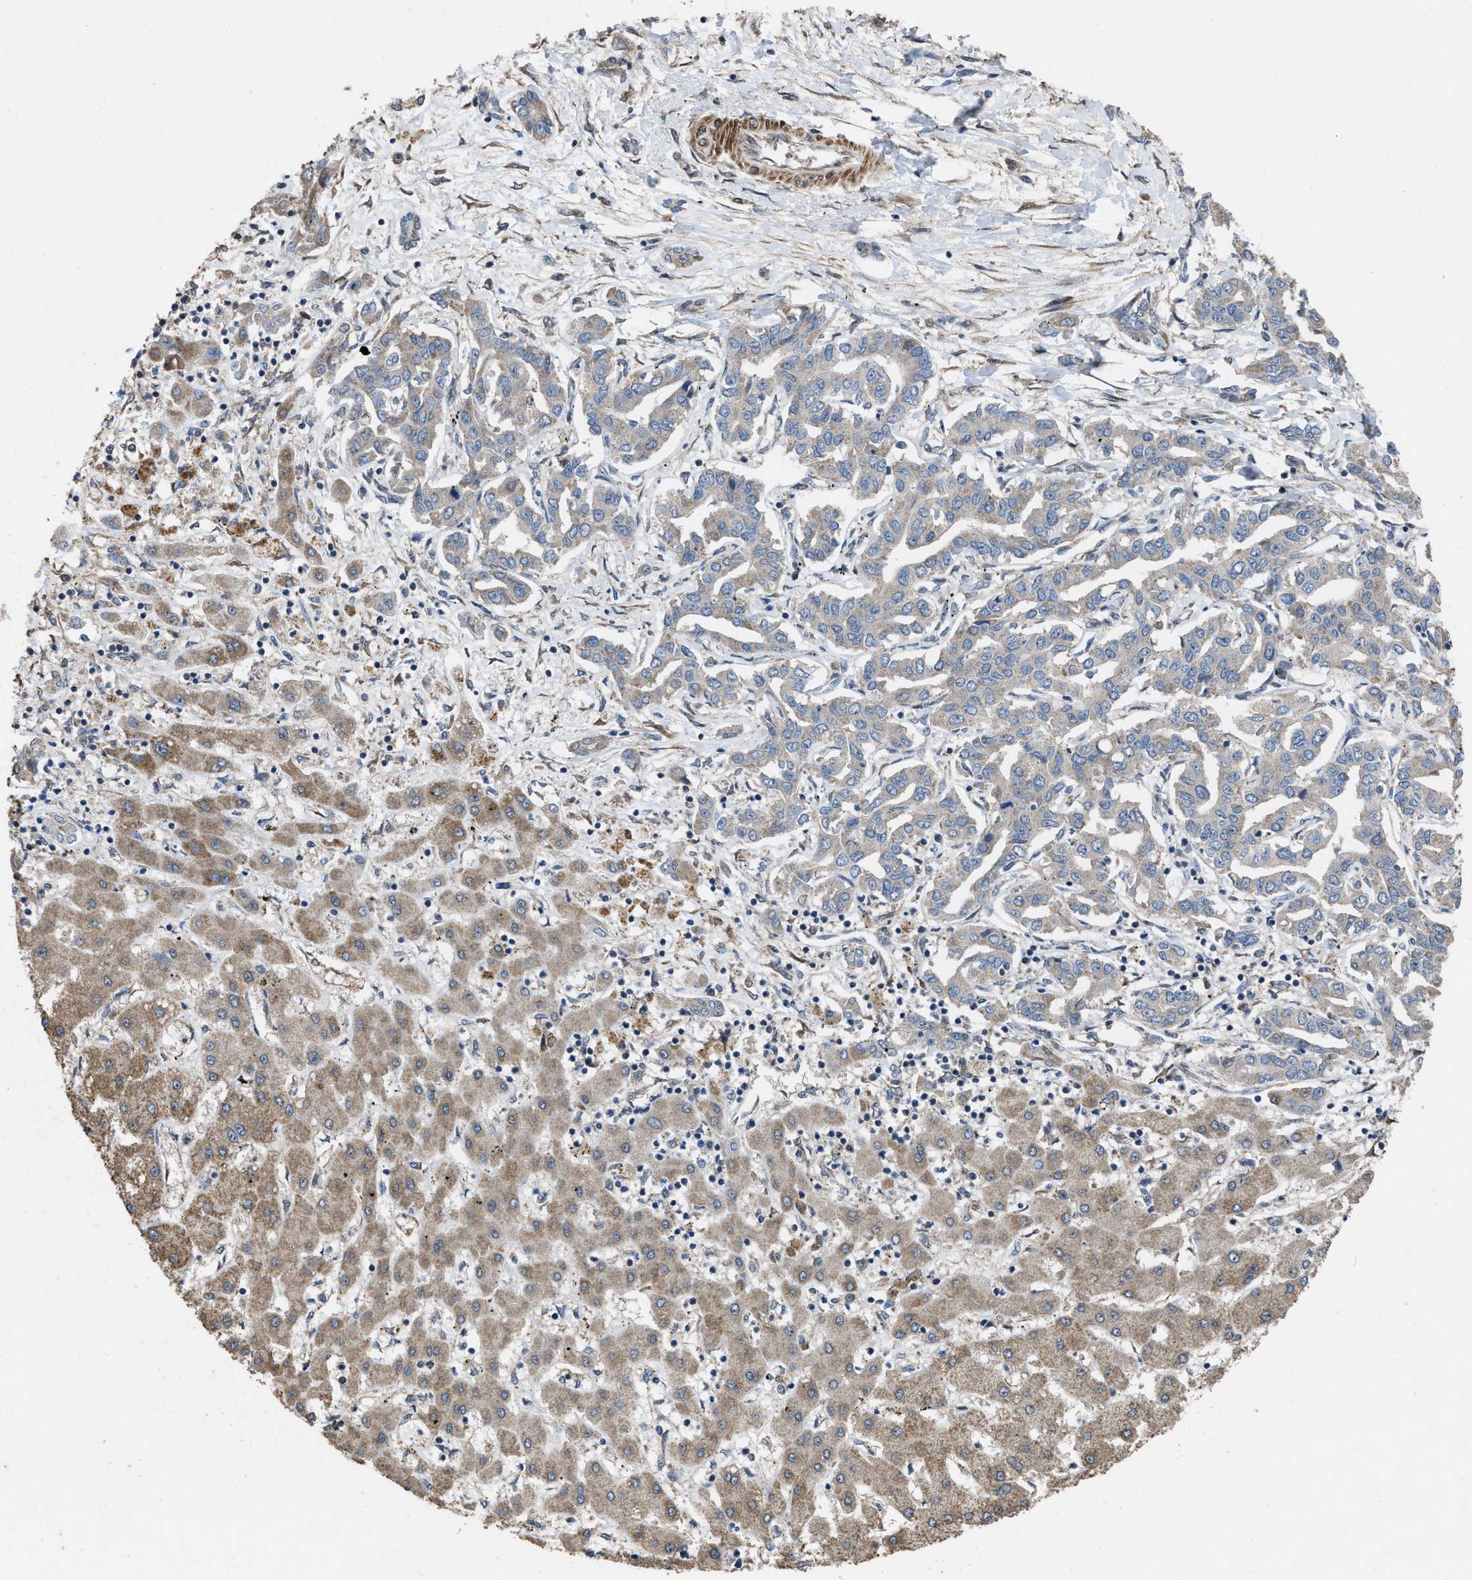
{"staining": {"intensity": "moderate", "quantity": "25%-75%", "location": "cytoplasmic/membranous"}, "tissue": "liver cancer", "cell_type": "Tumor cells", "image_type": "cancer", "snomed": [{"axis": "morphology", "description": "Cholangiocarcinoma"}, {"axis": "topography", "description": "Liver"}], "caption": "High-magnification brightfield microscopy of cholangiocarcinoma (liver) stained with DAB (3,3'-diaminobenzidine) (brown) and counterstained with hematoxylin (blue). tumor cells exhibit moderate cytoplasmic/membranous staining is present in approximately25%-75% of cells. Nuclei are stained in blue.", "gene": "ARL6", "patient": {"sex": "male", "age": 59}}